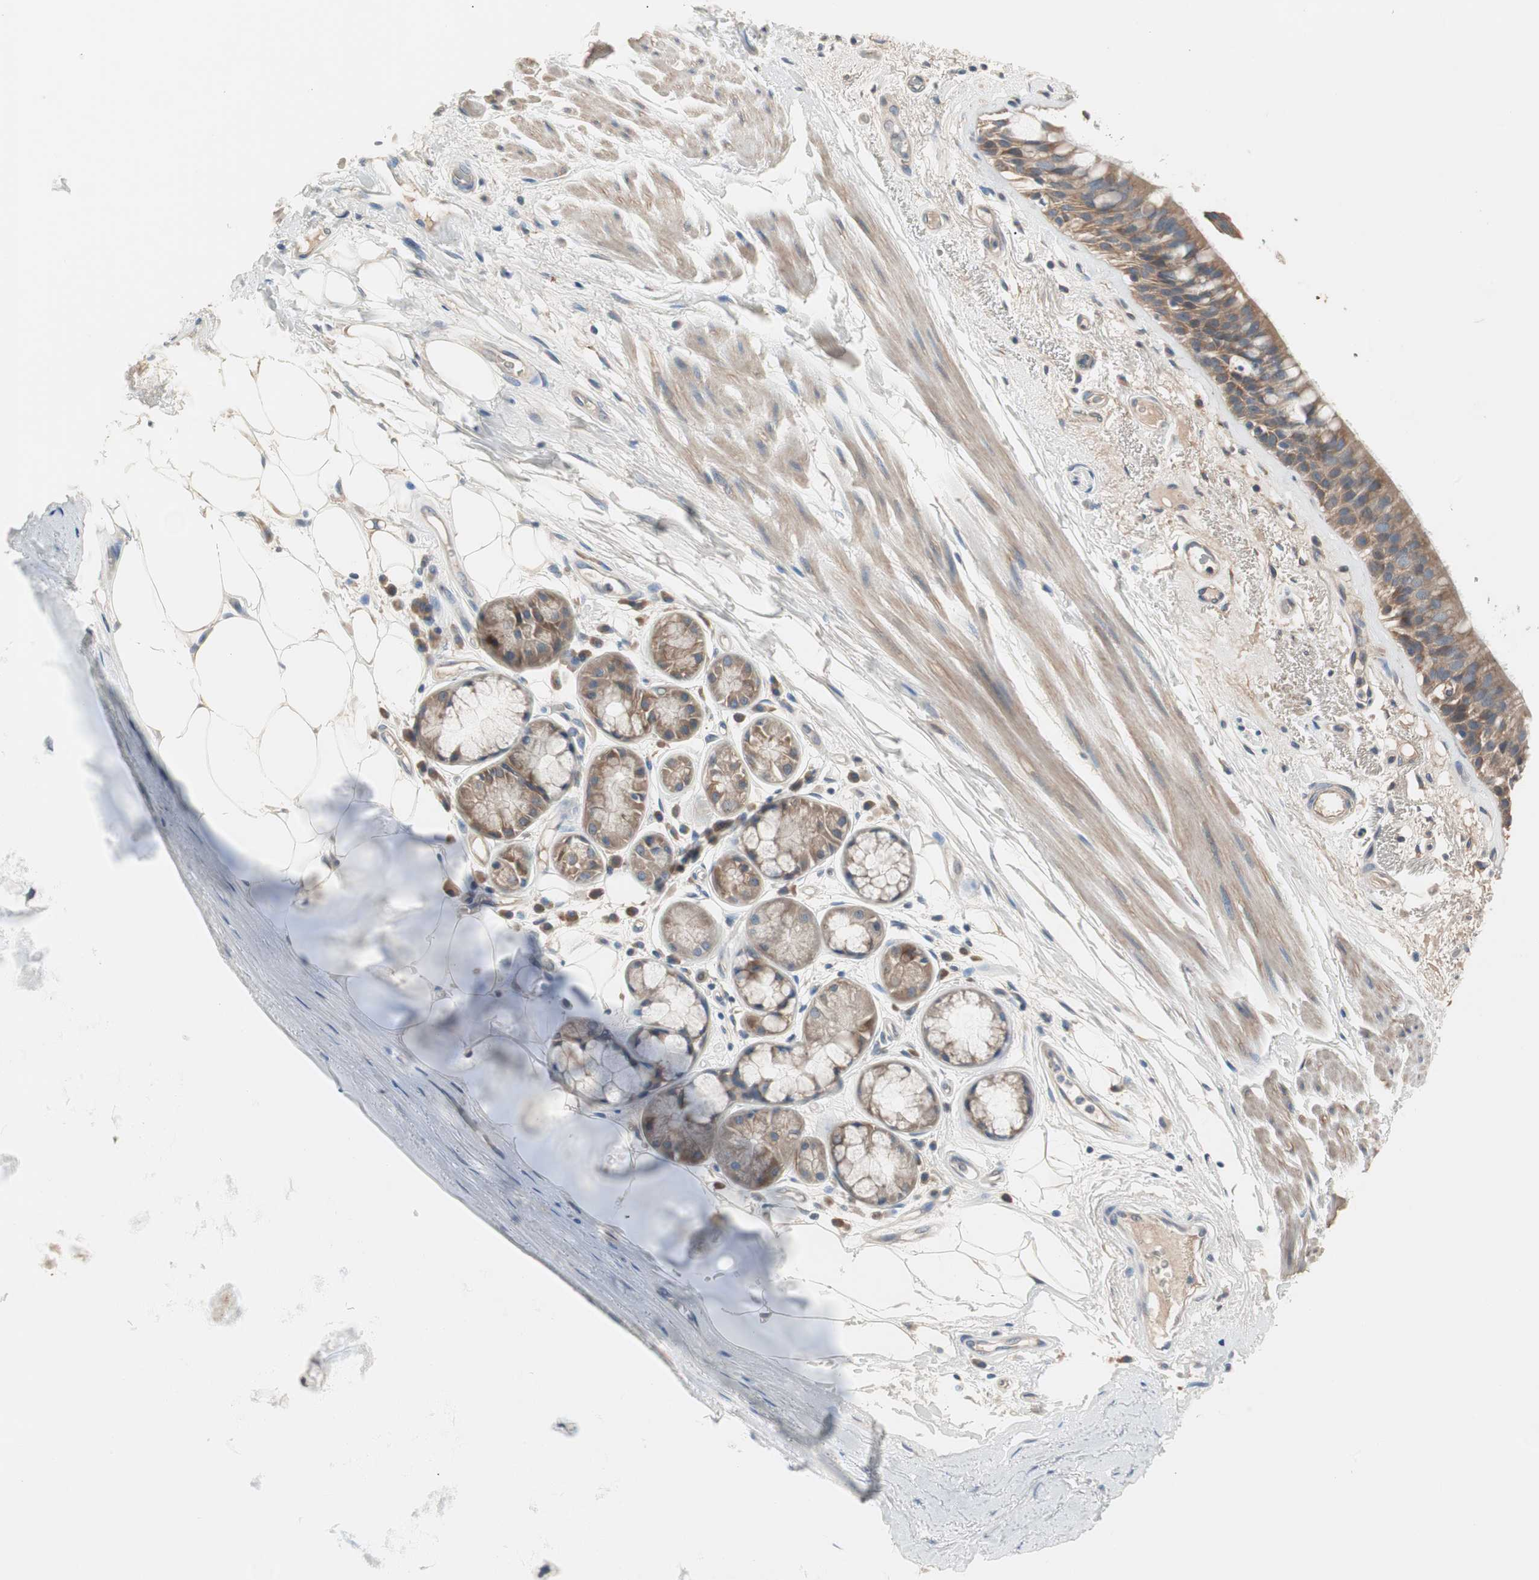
{"staining": {"intensity": "moderate", "quantity": ">75%", "location": "cytoplasmic/membranous"}, "tissue": "bronchus", "cell_type": "Respiratory epithelial cells", "image_type": "normal", "snomed": [{"axis": "morphology", "description": "Normal tissue, NOS"}, {"axis": "topography", "description": "Bronchus"}], "caption": "A high-resolution histopathology image shows IHC staining of unremarkable bronchus, which exhibits moderate cytoplasmic/membranous positivity in about >75% of respiratory epithelial cells. Immunohistochemistry (ihc) stains the protein of interest in brown and the nuclei are stained blue.", "gene": "FADS2", "patient": {"sex": "male", "age": 66}}